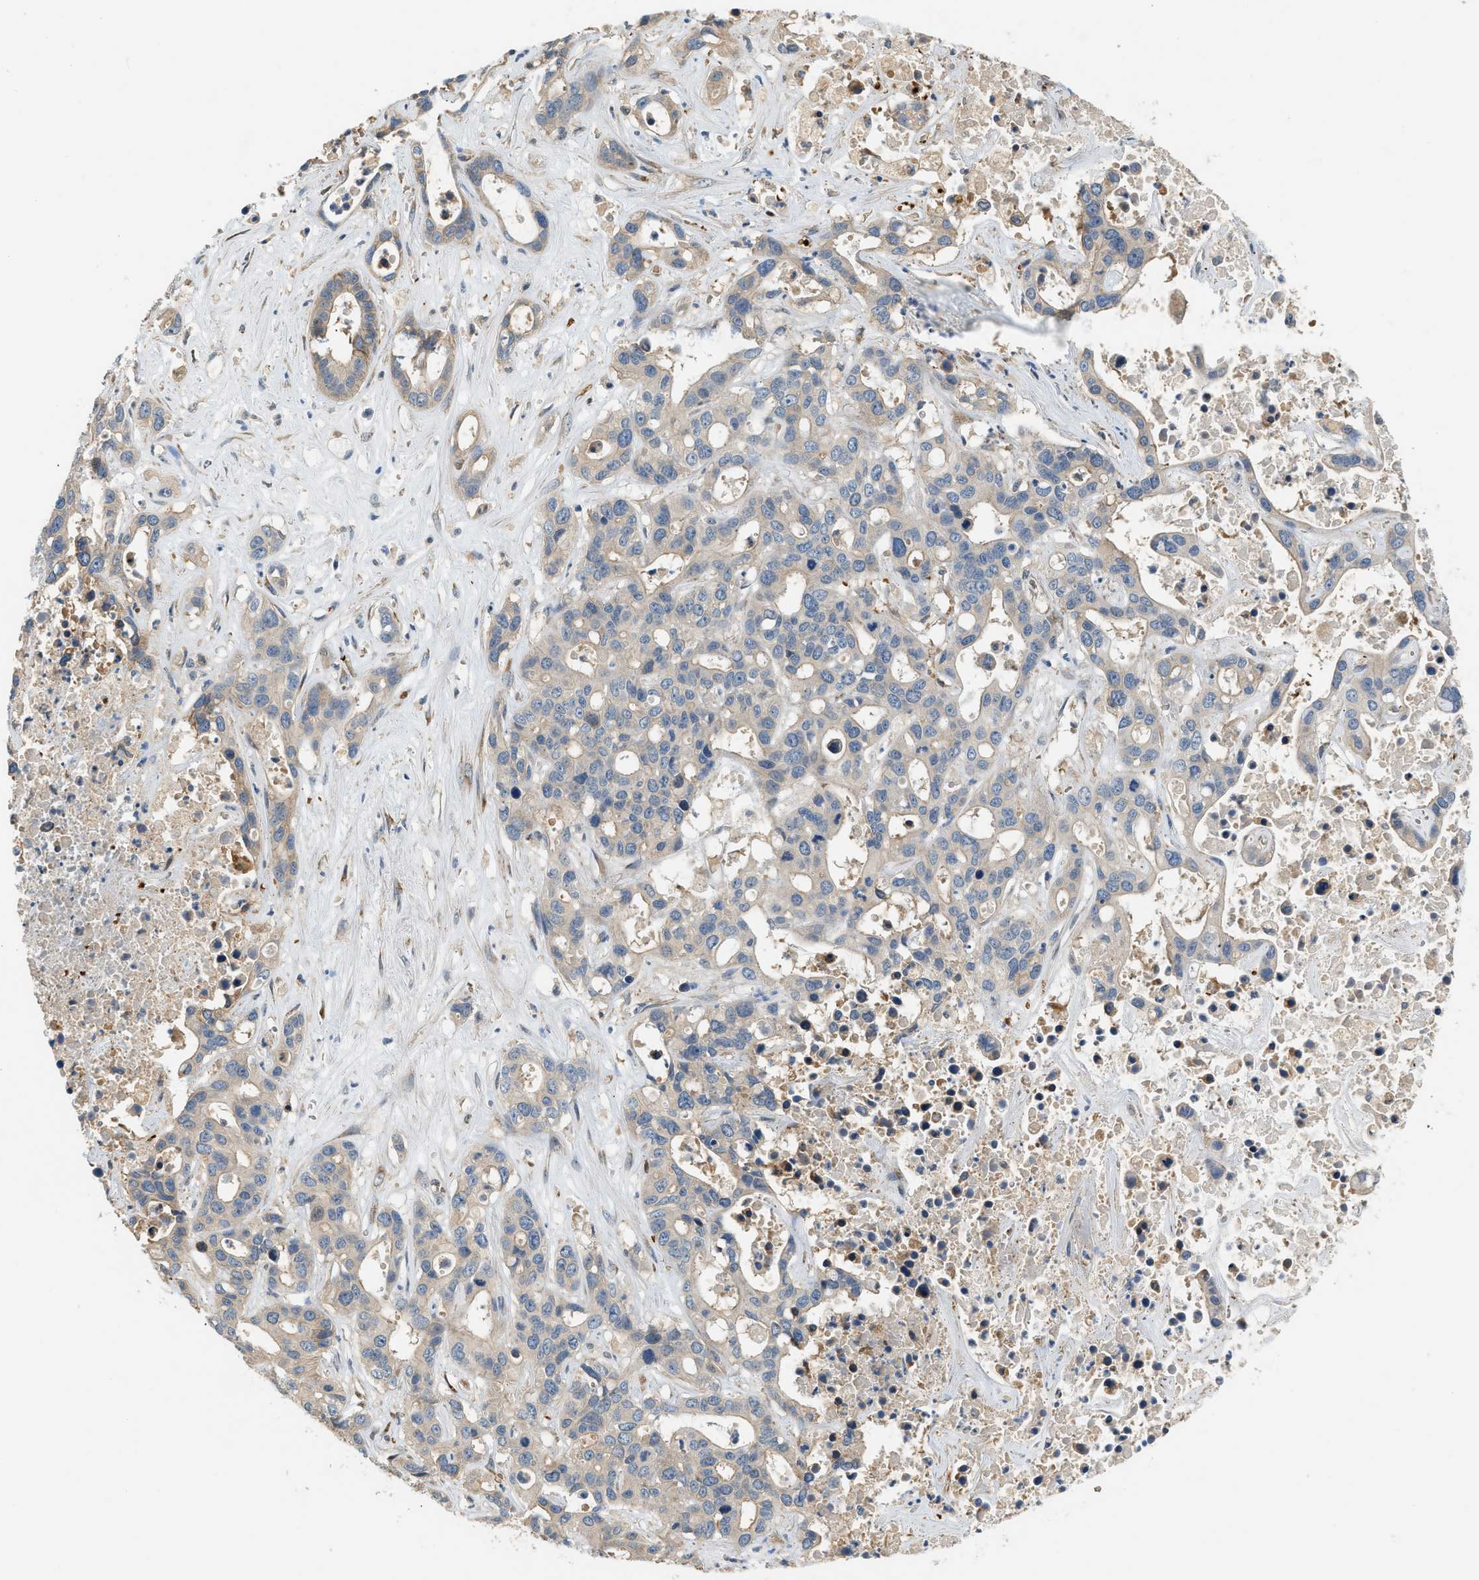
{"staining": {"intensity": "weak", "quantity": "<25%", "location": "cytoplasmic/membranous"}, "tissue": "liver cancer", "cell_type": "Tumor cells", "image_type": "cancer", "snomed": [{"axis": "morphology", "description": "Cholangiocarcinoma"}, {"axis": "topography", "description": "Liver"}], "caption": "Tumor cells are negative for brown protein staining in cholangiocarcinoma (liver).", "gene": "CYTH2", "patient": {"sex": "female", "age": 65}}